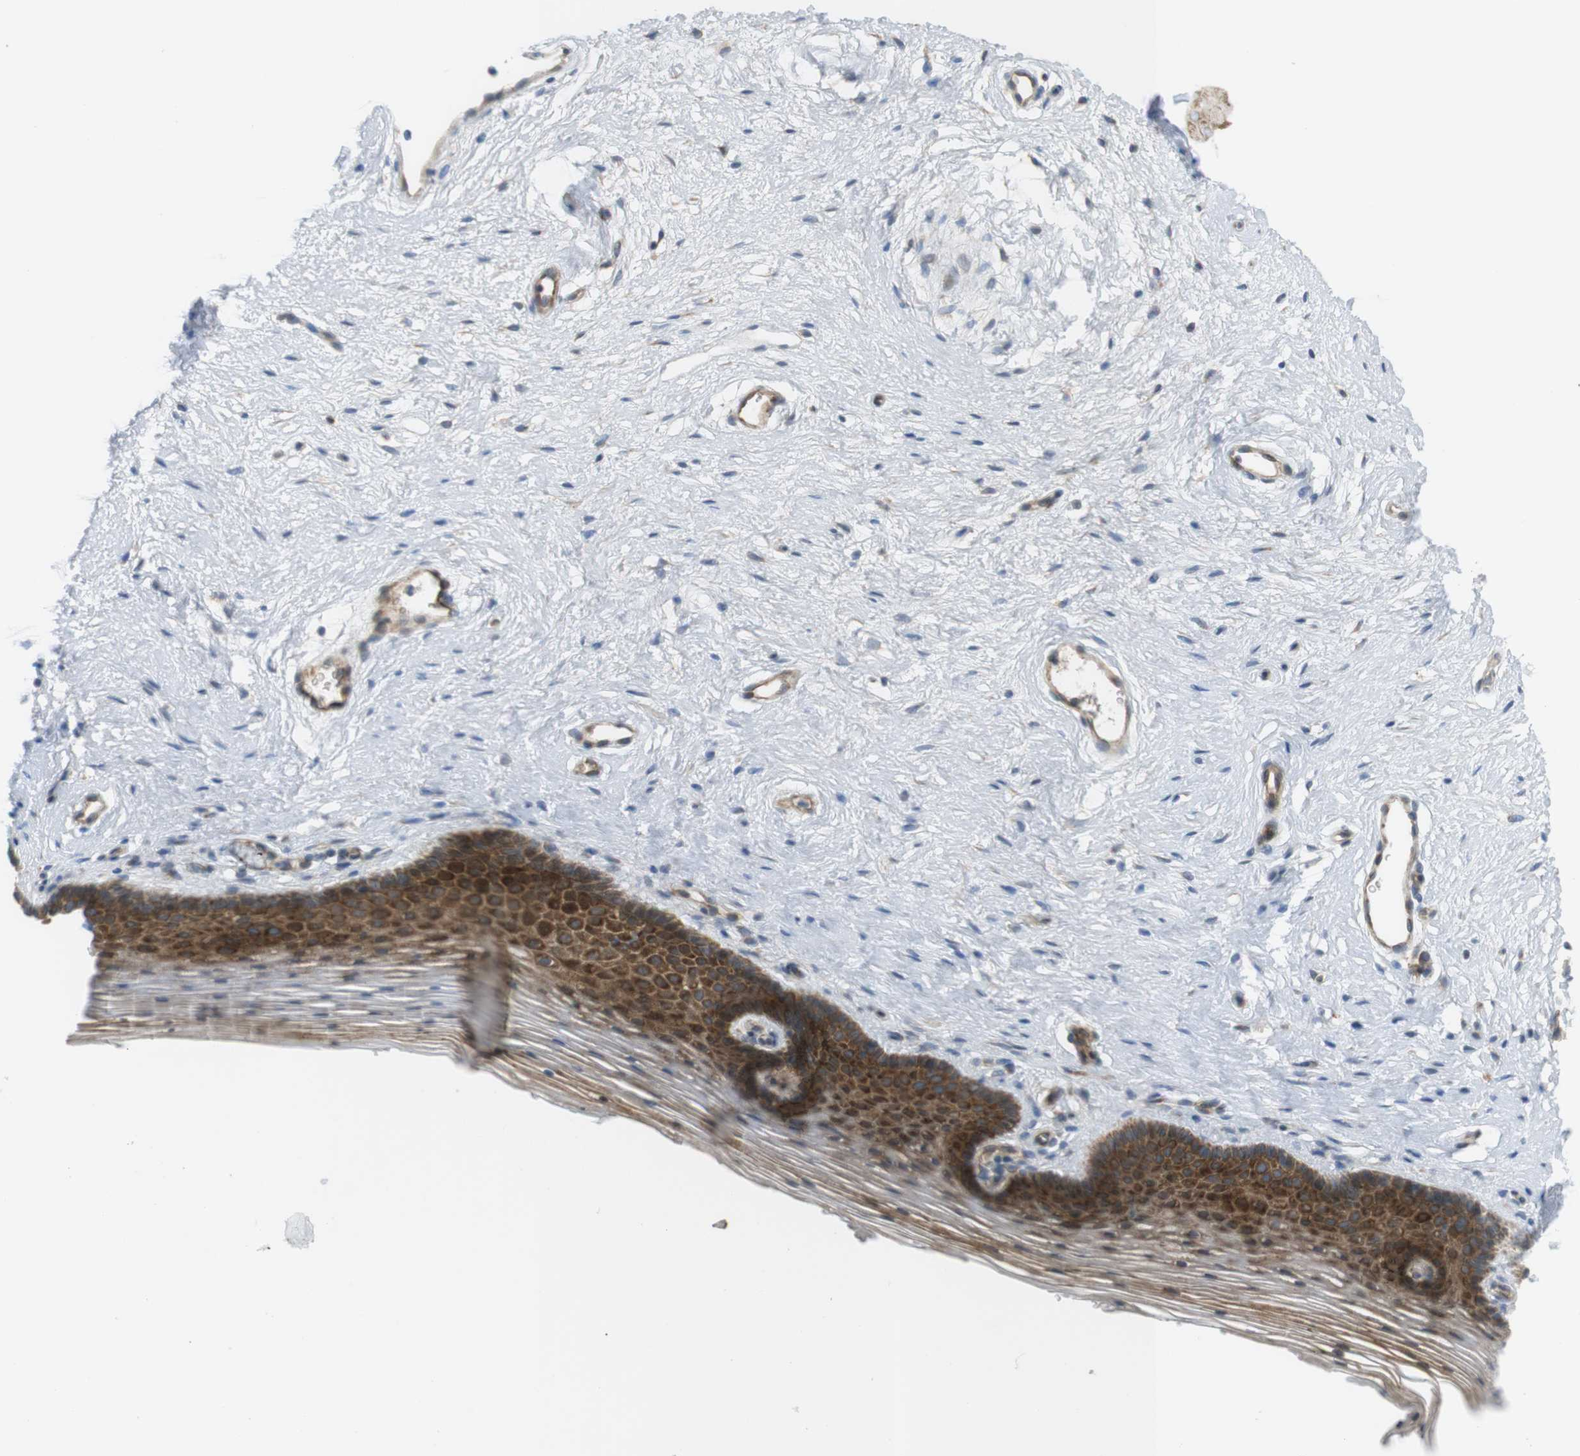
{"staining": {"intensity": "strong", "quantity": ">75%", "location": "cytoplasmic/membranous"}, "tissue": "vagina", "cell_type": "Squamous epithelial cells", "image_type": "normal", "snomed": [{"axis": "morphology", "description": "Normal tissue, NOS"}, {"axis": "topography", "description": "Vagina"}], "caption": "Approximately >75% of squamous epithelial cells in unremarkable human vagina exhibit strong cytoplasmic/membranous protein positivity as visualized by brown immunohistochemical staining.", "gene": "GJC3", "patient": {"sex": "female", "age": 32}}